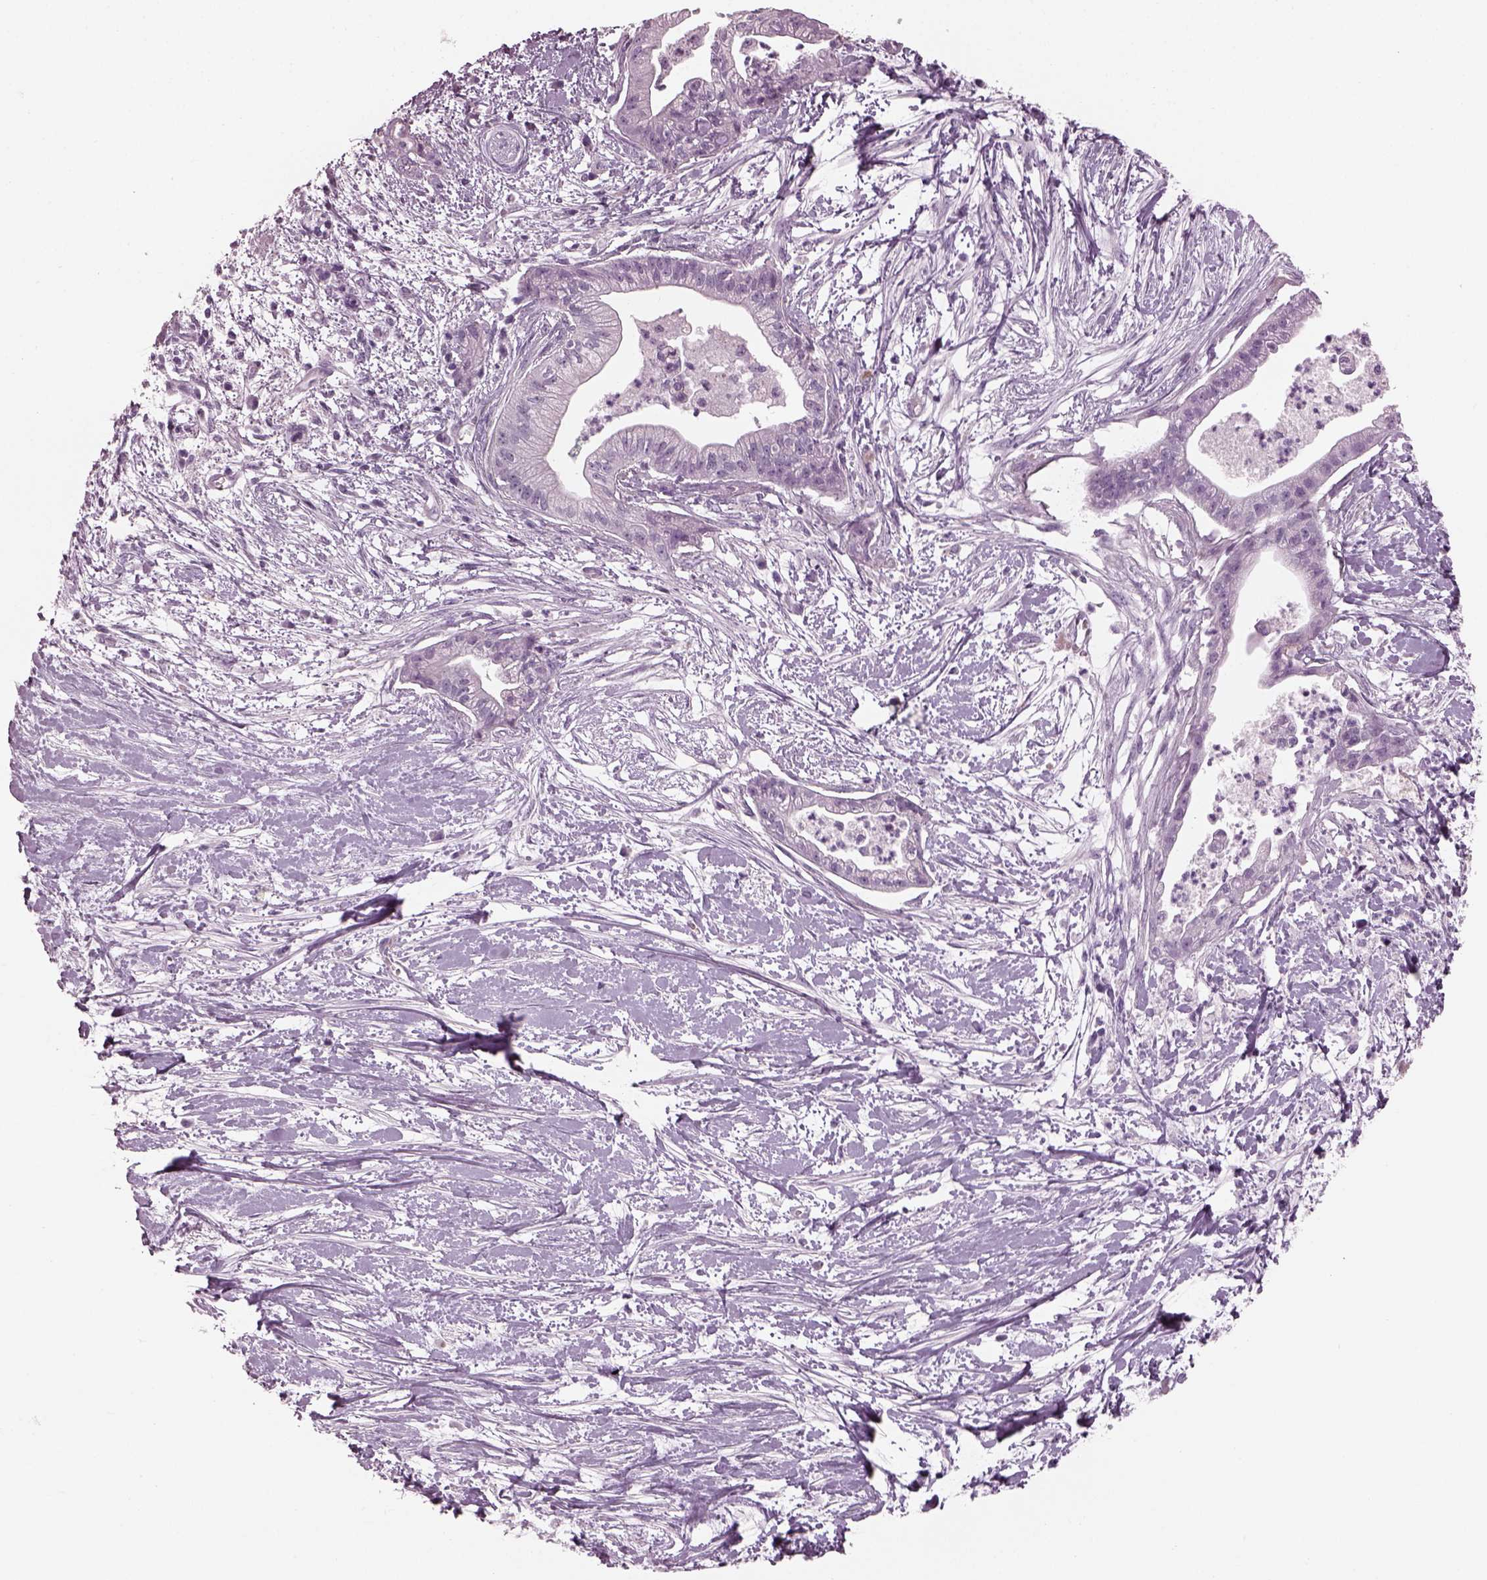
{"staining": {"intensity": "negative", "quantity": "none", "location": "none"}, "tissue": "pancreatic cancer", "cell_type": "Tumor cells", "image_type": "cancer", "snomed": [{"axis": "morphology", "description": "Normal tissue, NOS"}, {"axis": "morphology", "description": "Adenocarcinoma, NOS"}, {"axis": "topography", "description": "Lymph node"}, {"axis": "topography", "description": "Pancreas"}], "caption": "IHC of human pancreatic cancer (adenocarcinoma) exhibits no positivity in tumor cells.", "gene": "PDC", "patient": {"sex": "female", "age": 58}}